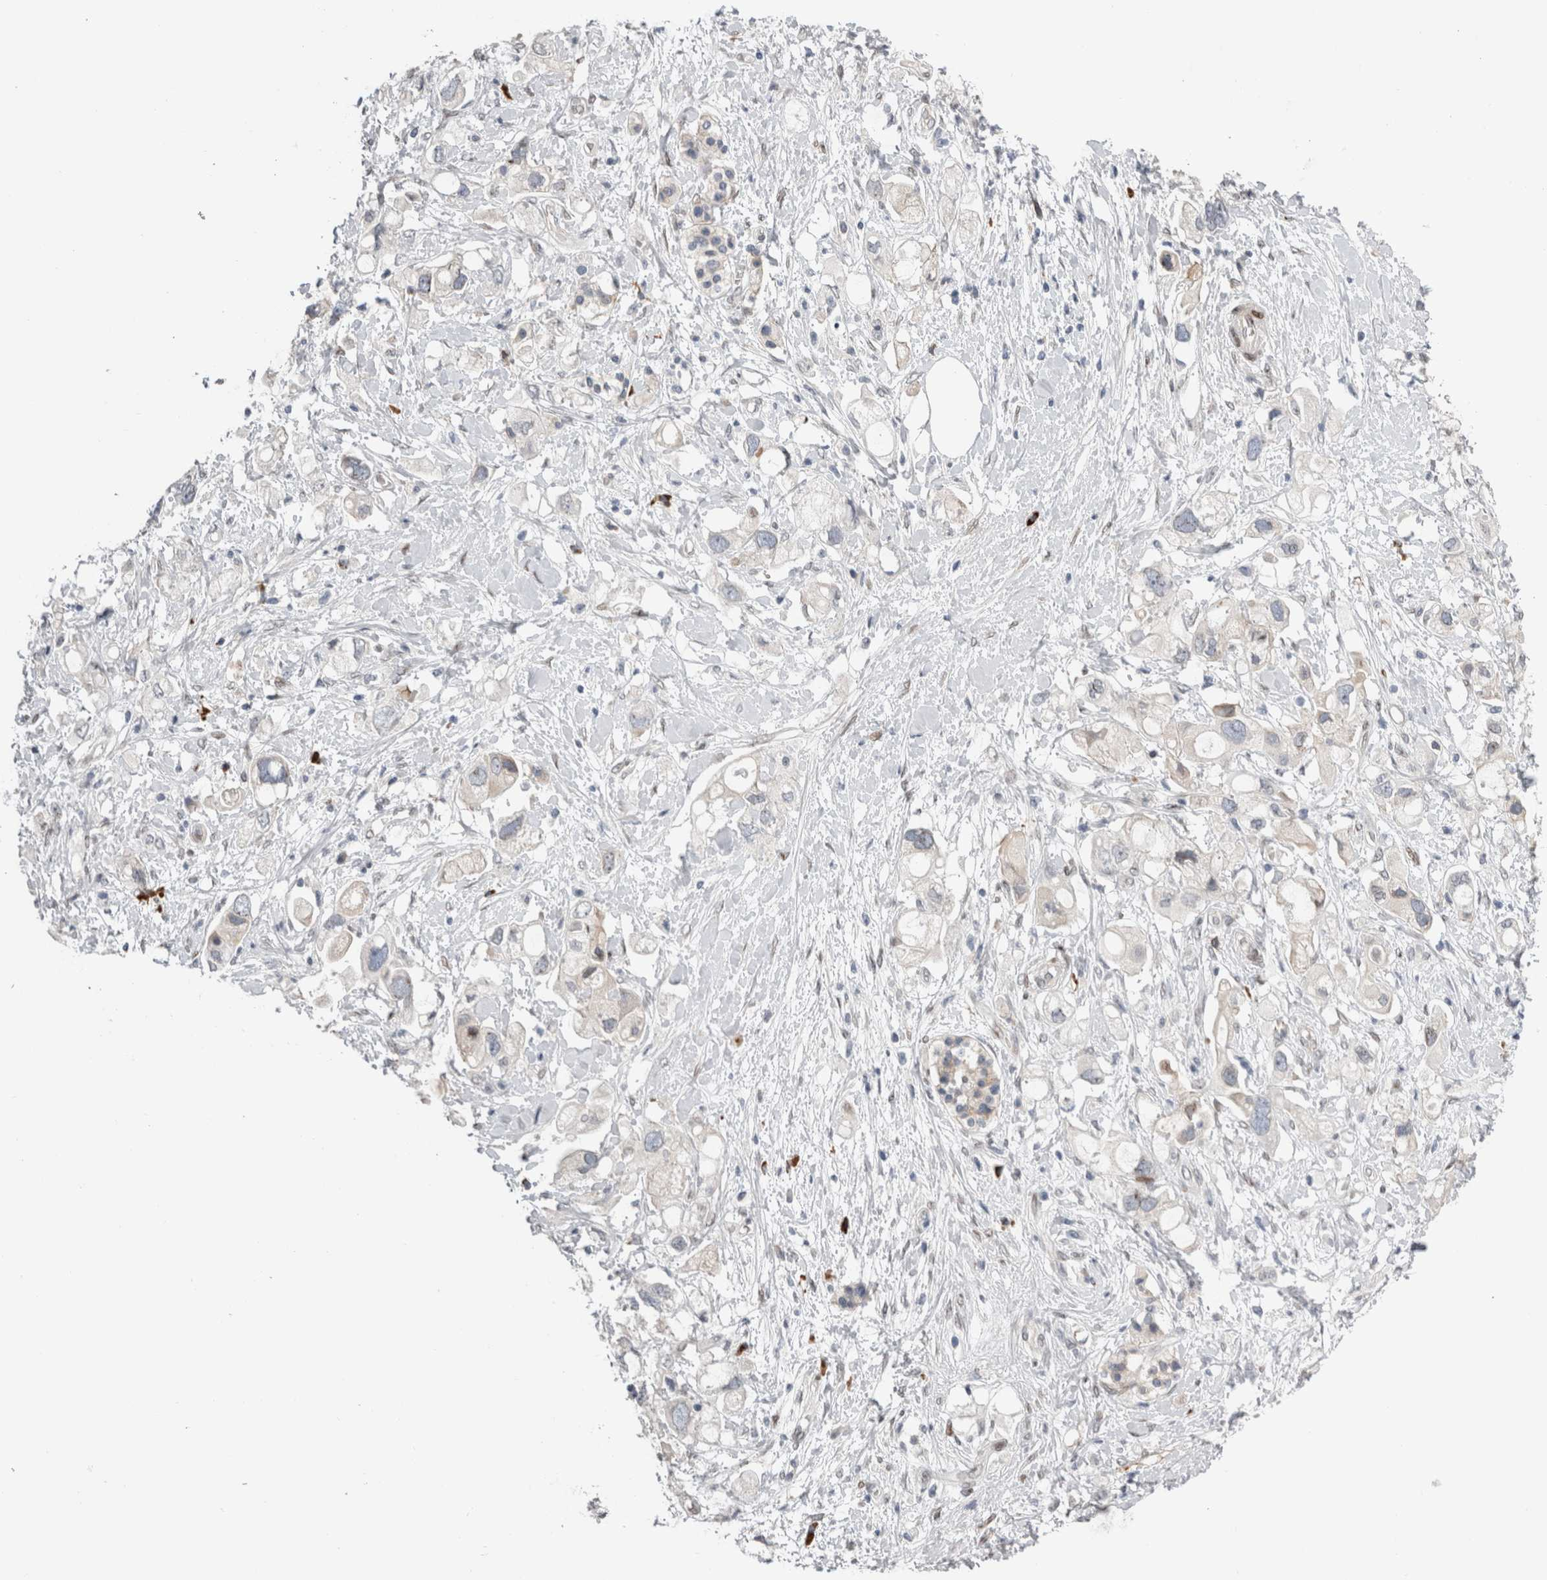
{"staining": {"intensity": "negative", "quantity": "none", "location": "none"}, "tissue": "pancreatic cancer", "cell_type": "Tumor cells", "image_type": "cancer", "snomed": [{"axis": "morphology", "description": "Adenocarcinoma, NOS"}, {"axis": "topography", "description": "Pancreas"}], "caption": "High magnification brightfield microscopy of pancreatic cancer stained with DAB (3,3'-diaminobenzidine) (brown) and counterstained with hematoxylin (blue): tumor cells show no significant expression.", "gene": "DMTN", "patient": {"sex": "female", "age": 56}}